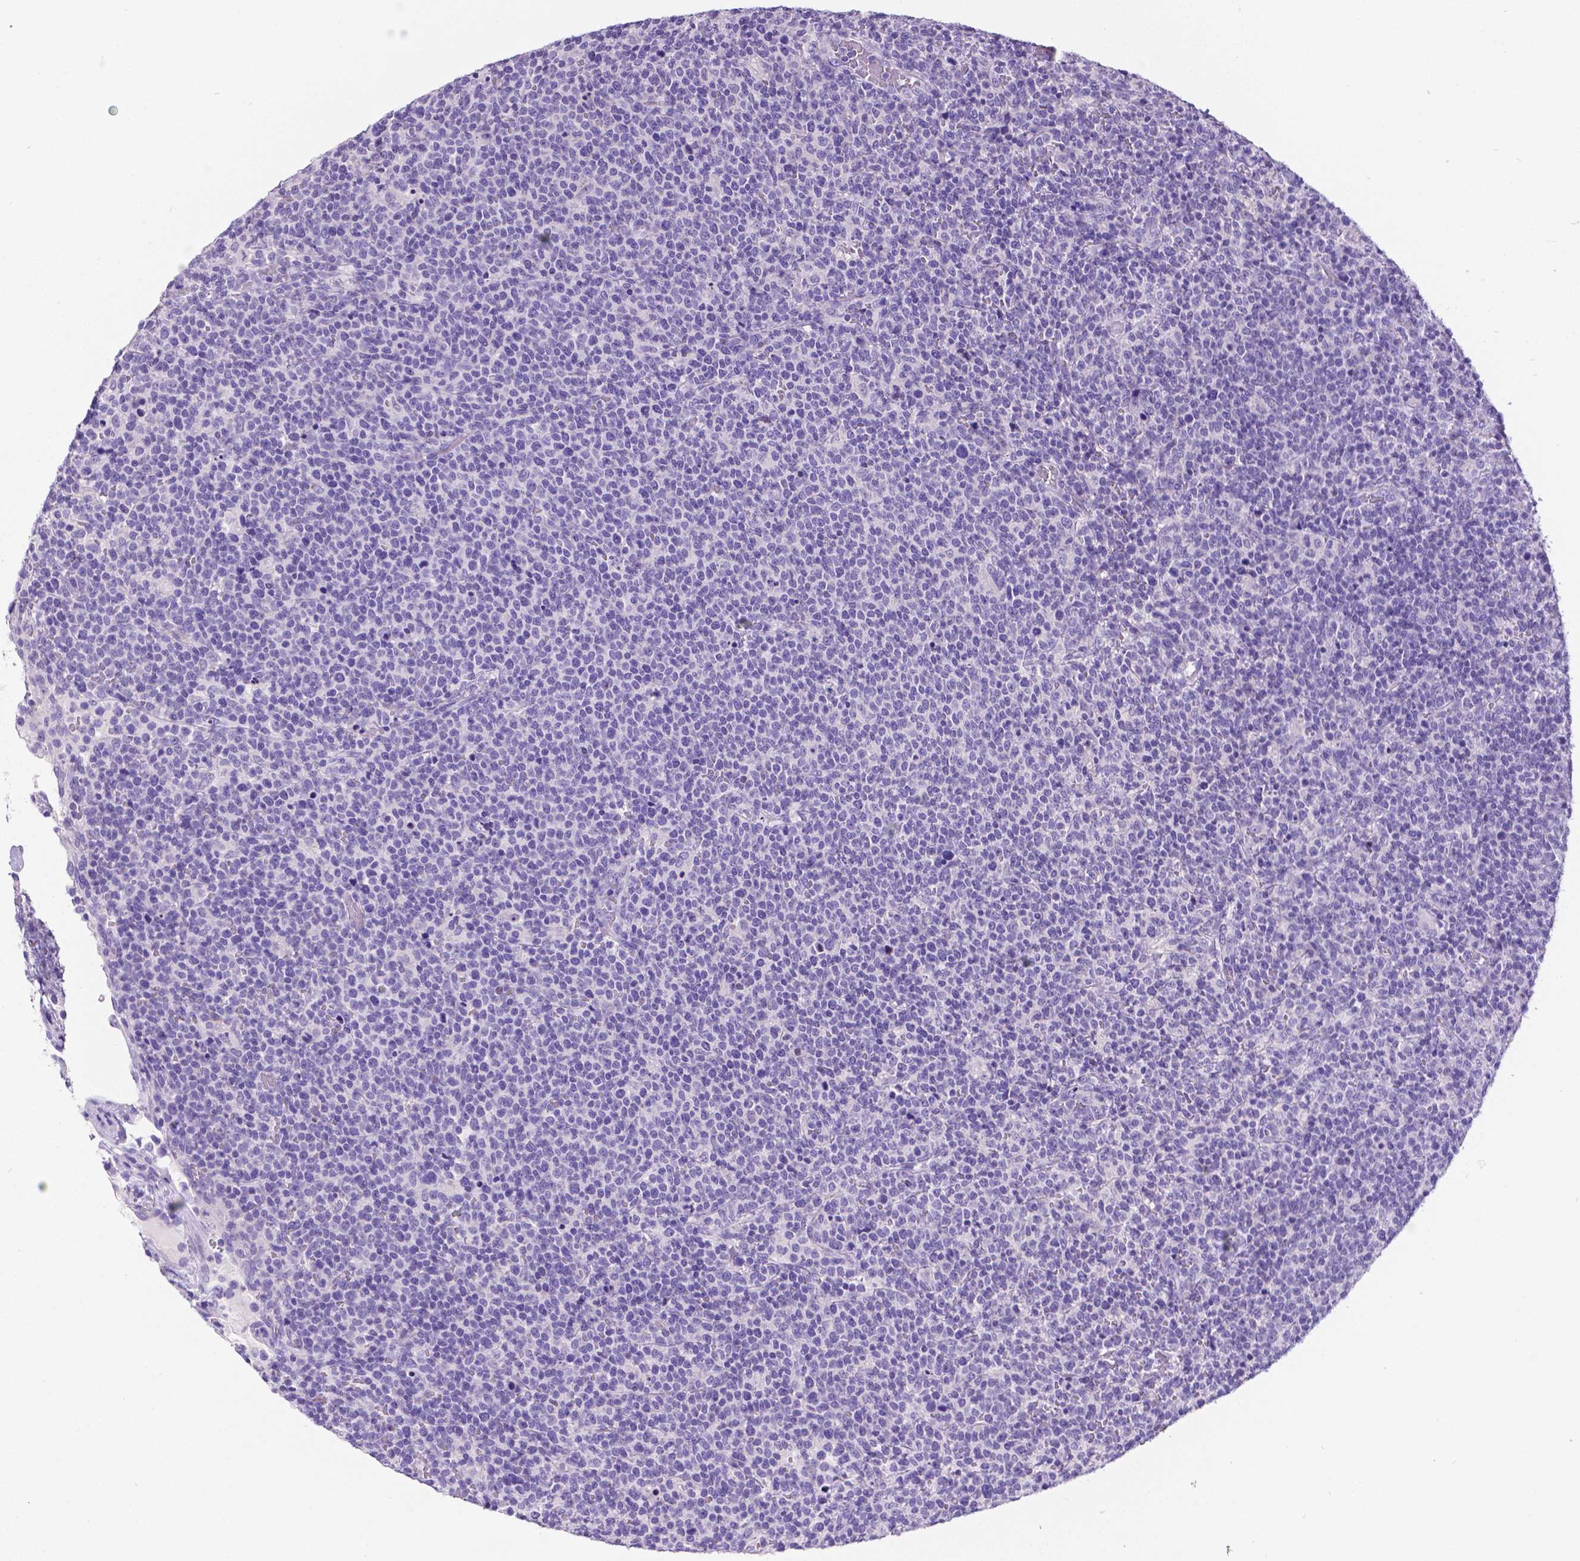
{"staining": {"intensity": "negative", "quantity": "none", "location": "none"}, "tissue": "lymphoma", "cell_type": "Tumor cells", "image_type": "cancer", "snomed": [{"axis": "morphology", "description": "Malignant lymphoma, non-Hodgkin's type, High grade"}, {"axis": "topography", "description": "Lymph node"}], "caption": "The immunohistochemistry (IHC) photomicrograph has no significant staining in tumor cells of high-grade malignant lymphoma, non-Hodgkin's type tissue.", "gene": "SATB2", "patient": {"sex": "male", "age": 61}}